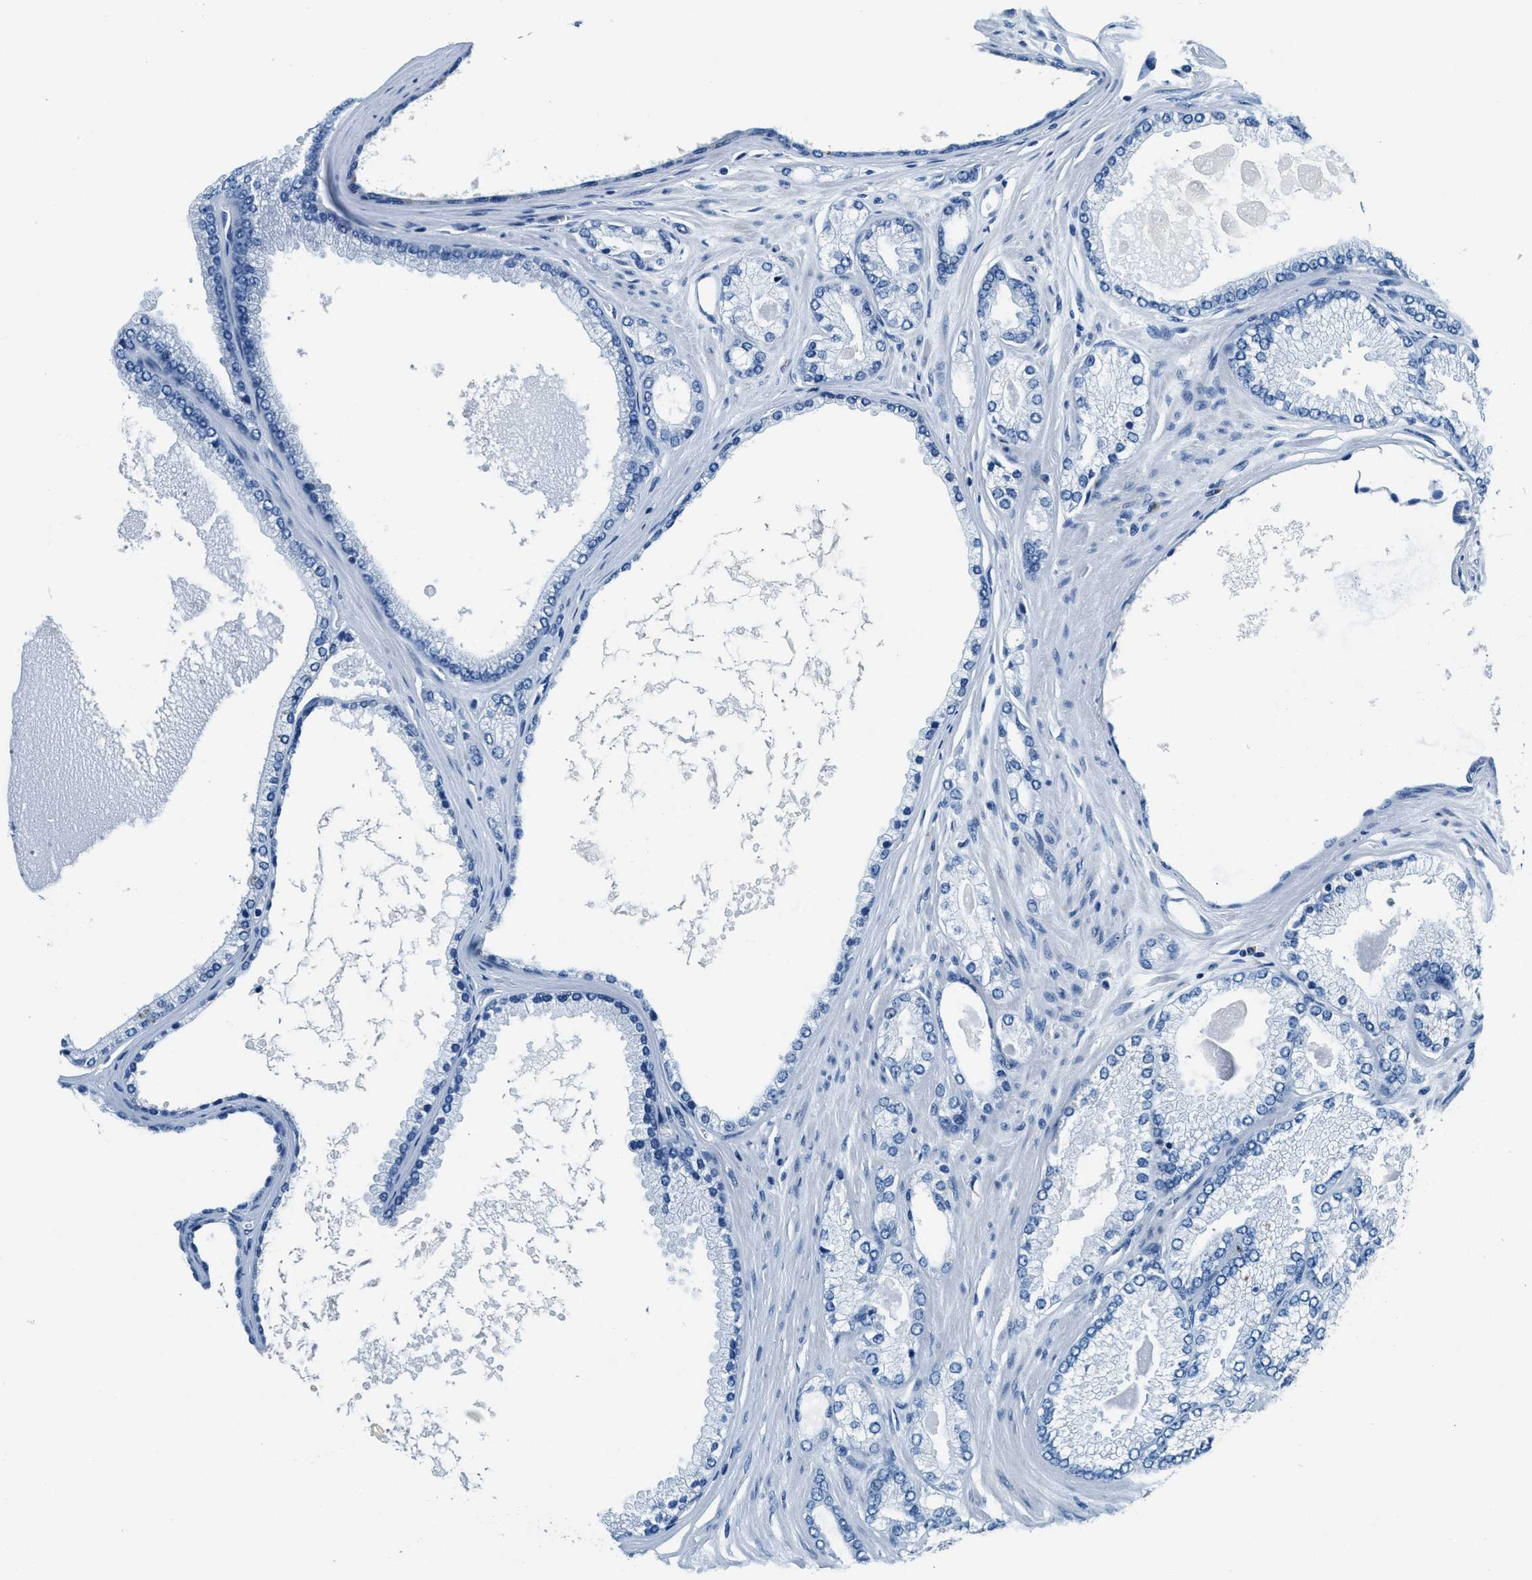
{"staining": {"intensity": "negative", "quantity": "none", "location": "none"}, "tissue": "prostate cancer", "cell_type": "Tumor cells", "image_type": "cancer", "snomed": [{"axis": "morphology", "description": "Adenocarcinoma, High grade"}, {"axis": "topography", "description": "Prostate"}], "caption": "Prostate cancer was stained to show a protein in brown. There is no significant staining in tumor cells. (DAB (3,3'-diaminobenzidine) immunohistochemistry with hematoxylin counter stain).", "gene": "UBAC2", "patient": {"sex": "male", "age": 71}}